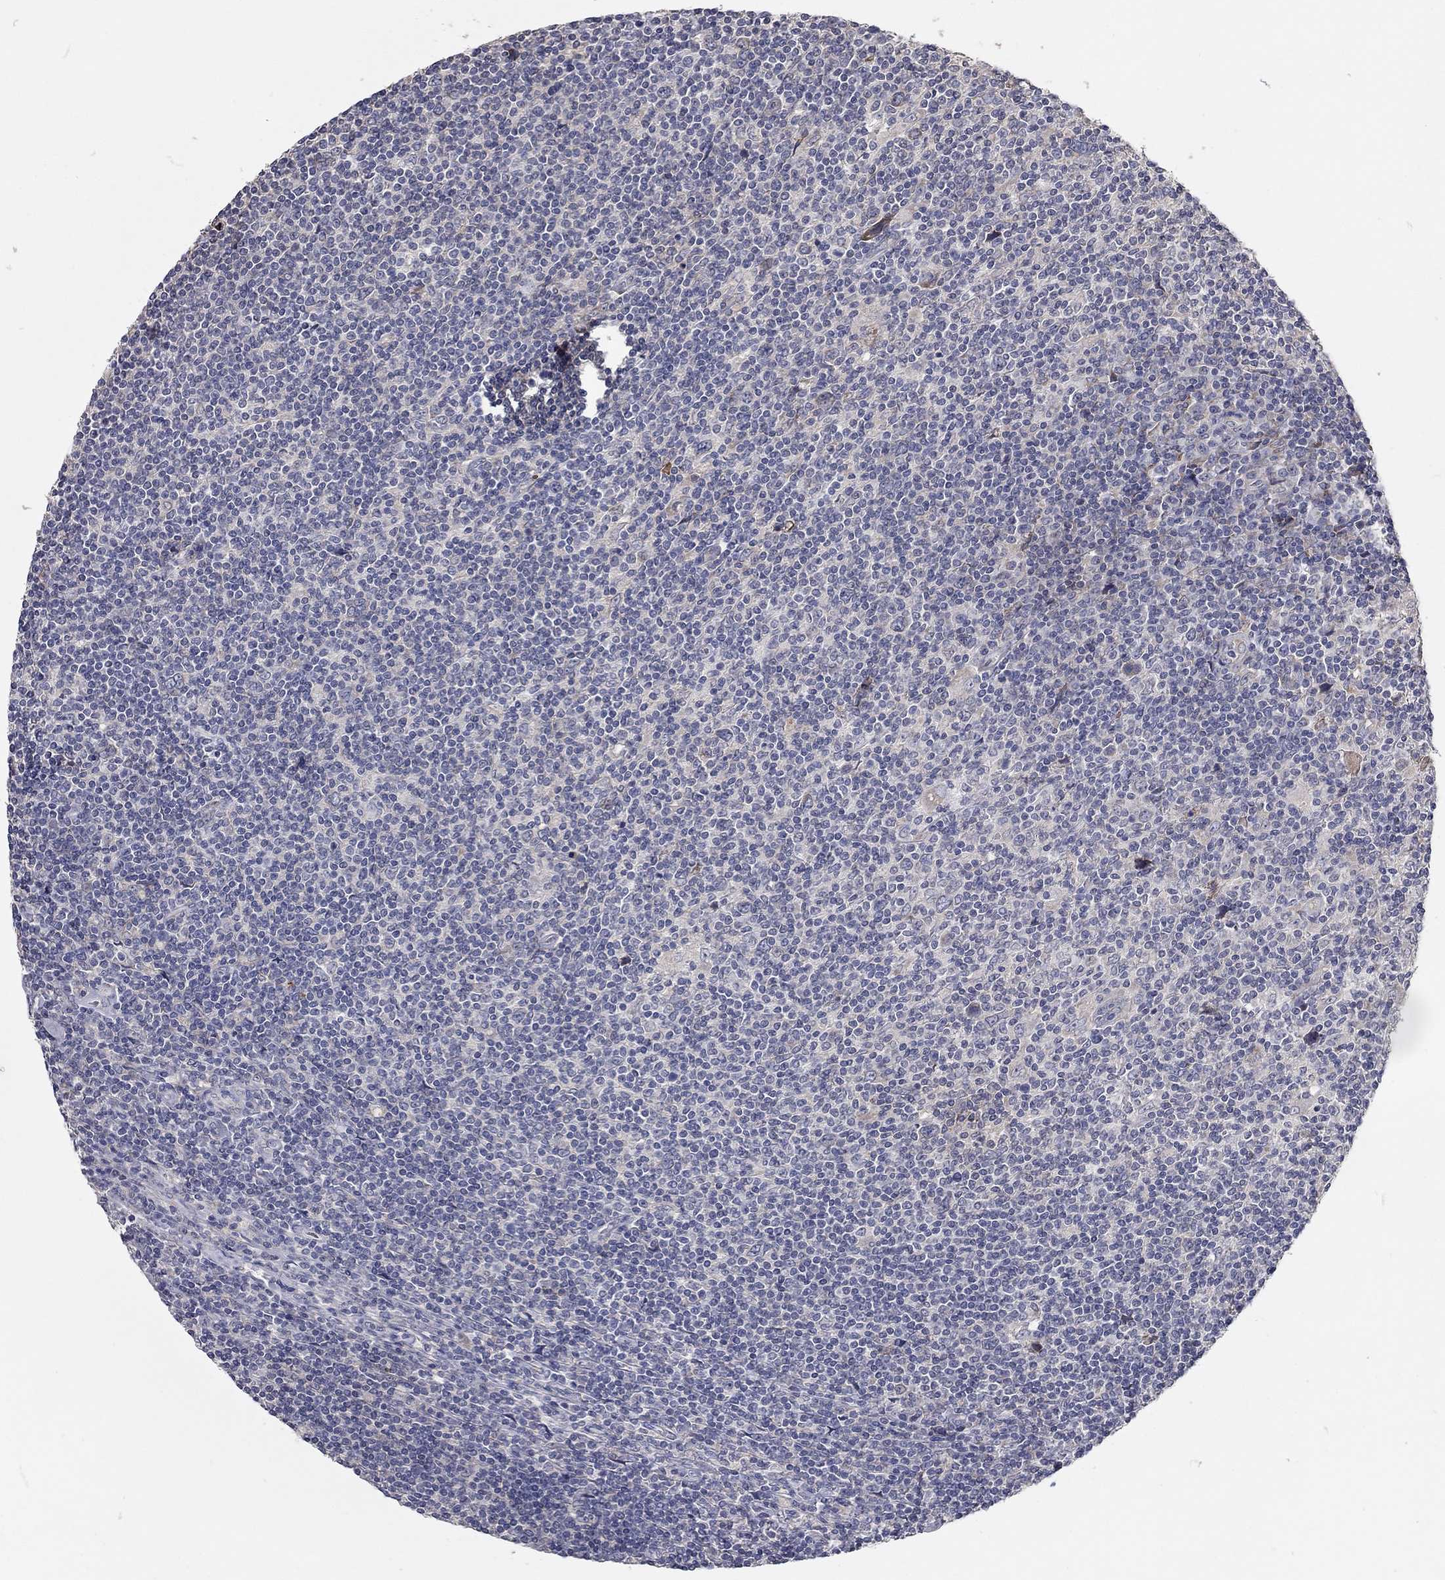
{"staining": {"intensity": "negative", "quantity": "none", "location": "none"}, "tissue": "lymphoma", "cell_type": "Tumor cells", "image_type": "cancer", "snomed": [{"axis": "morphology", "description": "Hodgkin's disease, NOS"}, {"axis": "topography", "description": "Lymph node"}], "caption": "A micrograph of Hodgkin's disease stained for a protein demonstrates no brown staining in tumor cells.", "gene": "XAGE2", "patient": {"sex": "male", "age": 40}}